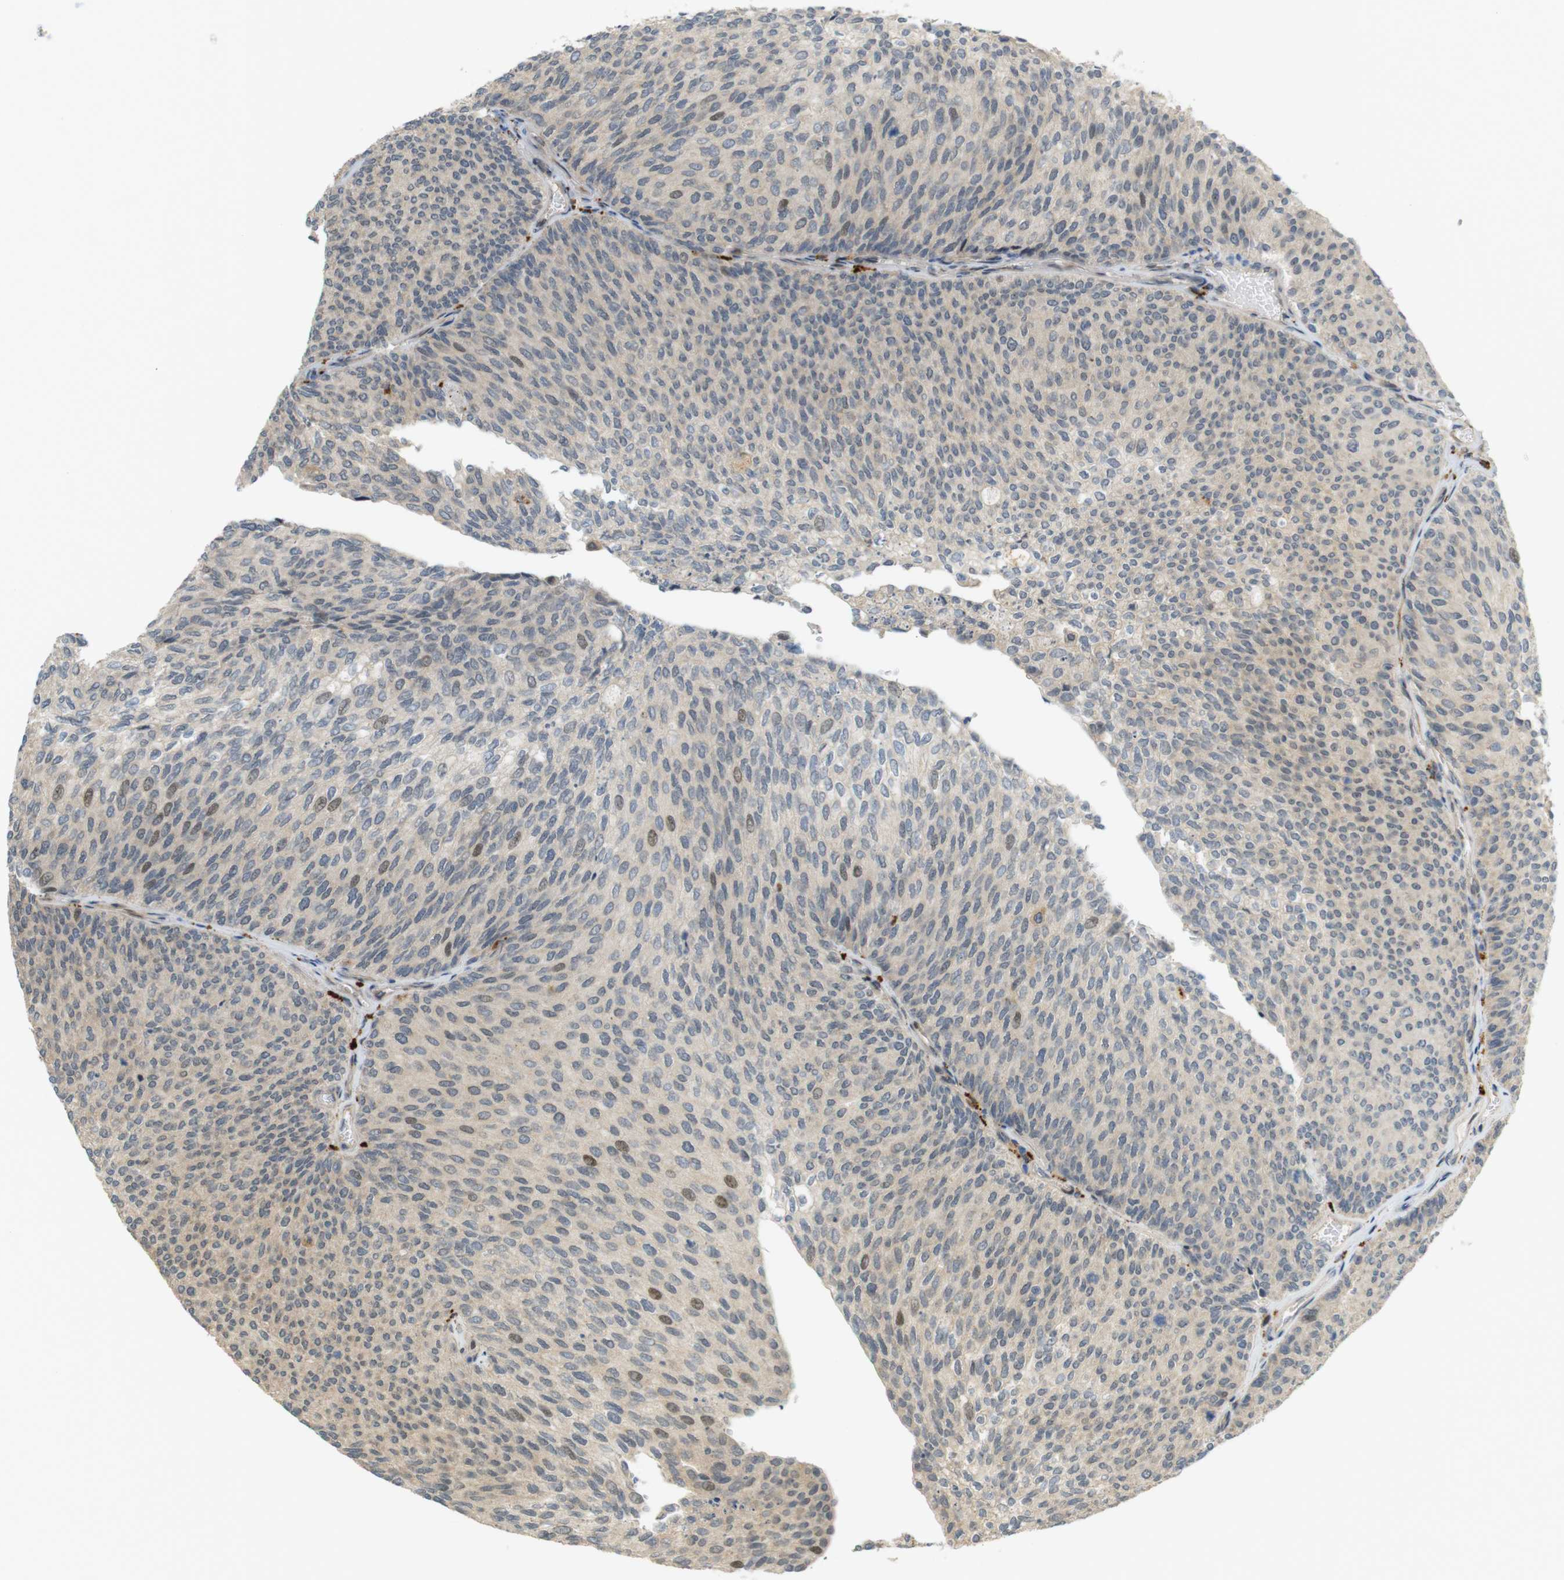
{"staining": {"intensity": "weak", "quantity": "<25%", "location": "nuclear"}, "tissue": "urothelial cancer", "cell_type": "Tumor cells", "image_type": "cancer", "snomed": [{"axis": "morphology", "description": "Urothelial carcinoma, Low grade"}, {"axis": "topography", "description": "Urinary bladder"}], "caption": "Immunohistochemistry histopathology image of low-grade urothelial carcinoma stained for a protein (brown), which shows no staining in tumor cells. (DAB (3,3'-diaminobenzidine) immunohistochemistry (IHC) with hematoxylin counter stain).", "gene": "TSPAN9", "patient": {"sex": "female", "age": 79}}